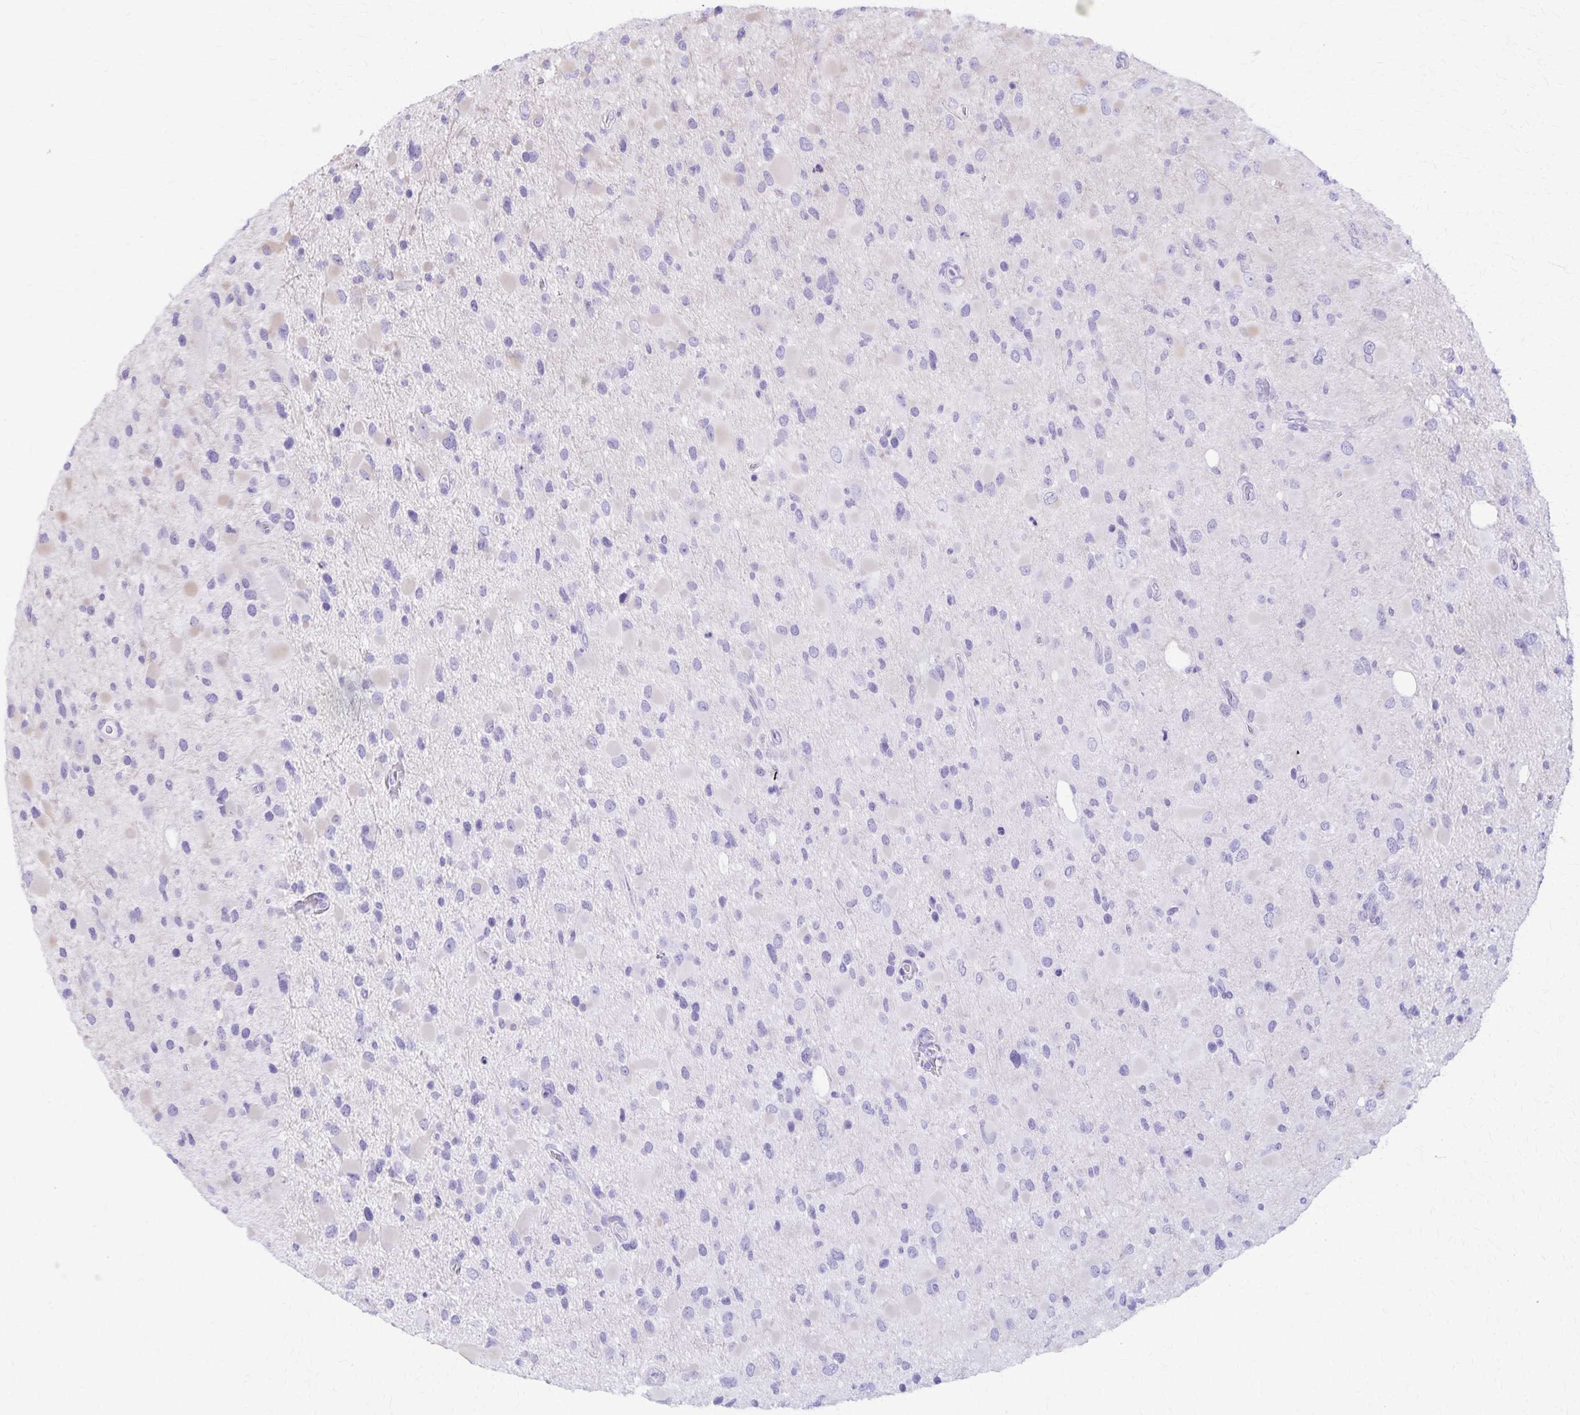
{"staining": {"intensity": "moderate", "quantity": "<25%", "location": "cytoplasmic/membranous"}, "tissue": "glioma", "cell_type": "Tumor cells", "image_type": "cancer", "snomed": [{"axis": "morphology", "description": "Glioma, malignant, Low grade"}, {"axis": "topography", "description": "Brain"}], "caption": "Protein staining of low-grade glioma (malignant) tissue demonstrates moderate cytoplasmic/membranous staining in about <25% of tumor cells. (DAB (3,3'-diaminobenzidine) IHC with brightfield microscopy, high magnification).", "gene": "DEFA5", "patient": {"sex": "female", "age": 32}}